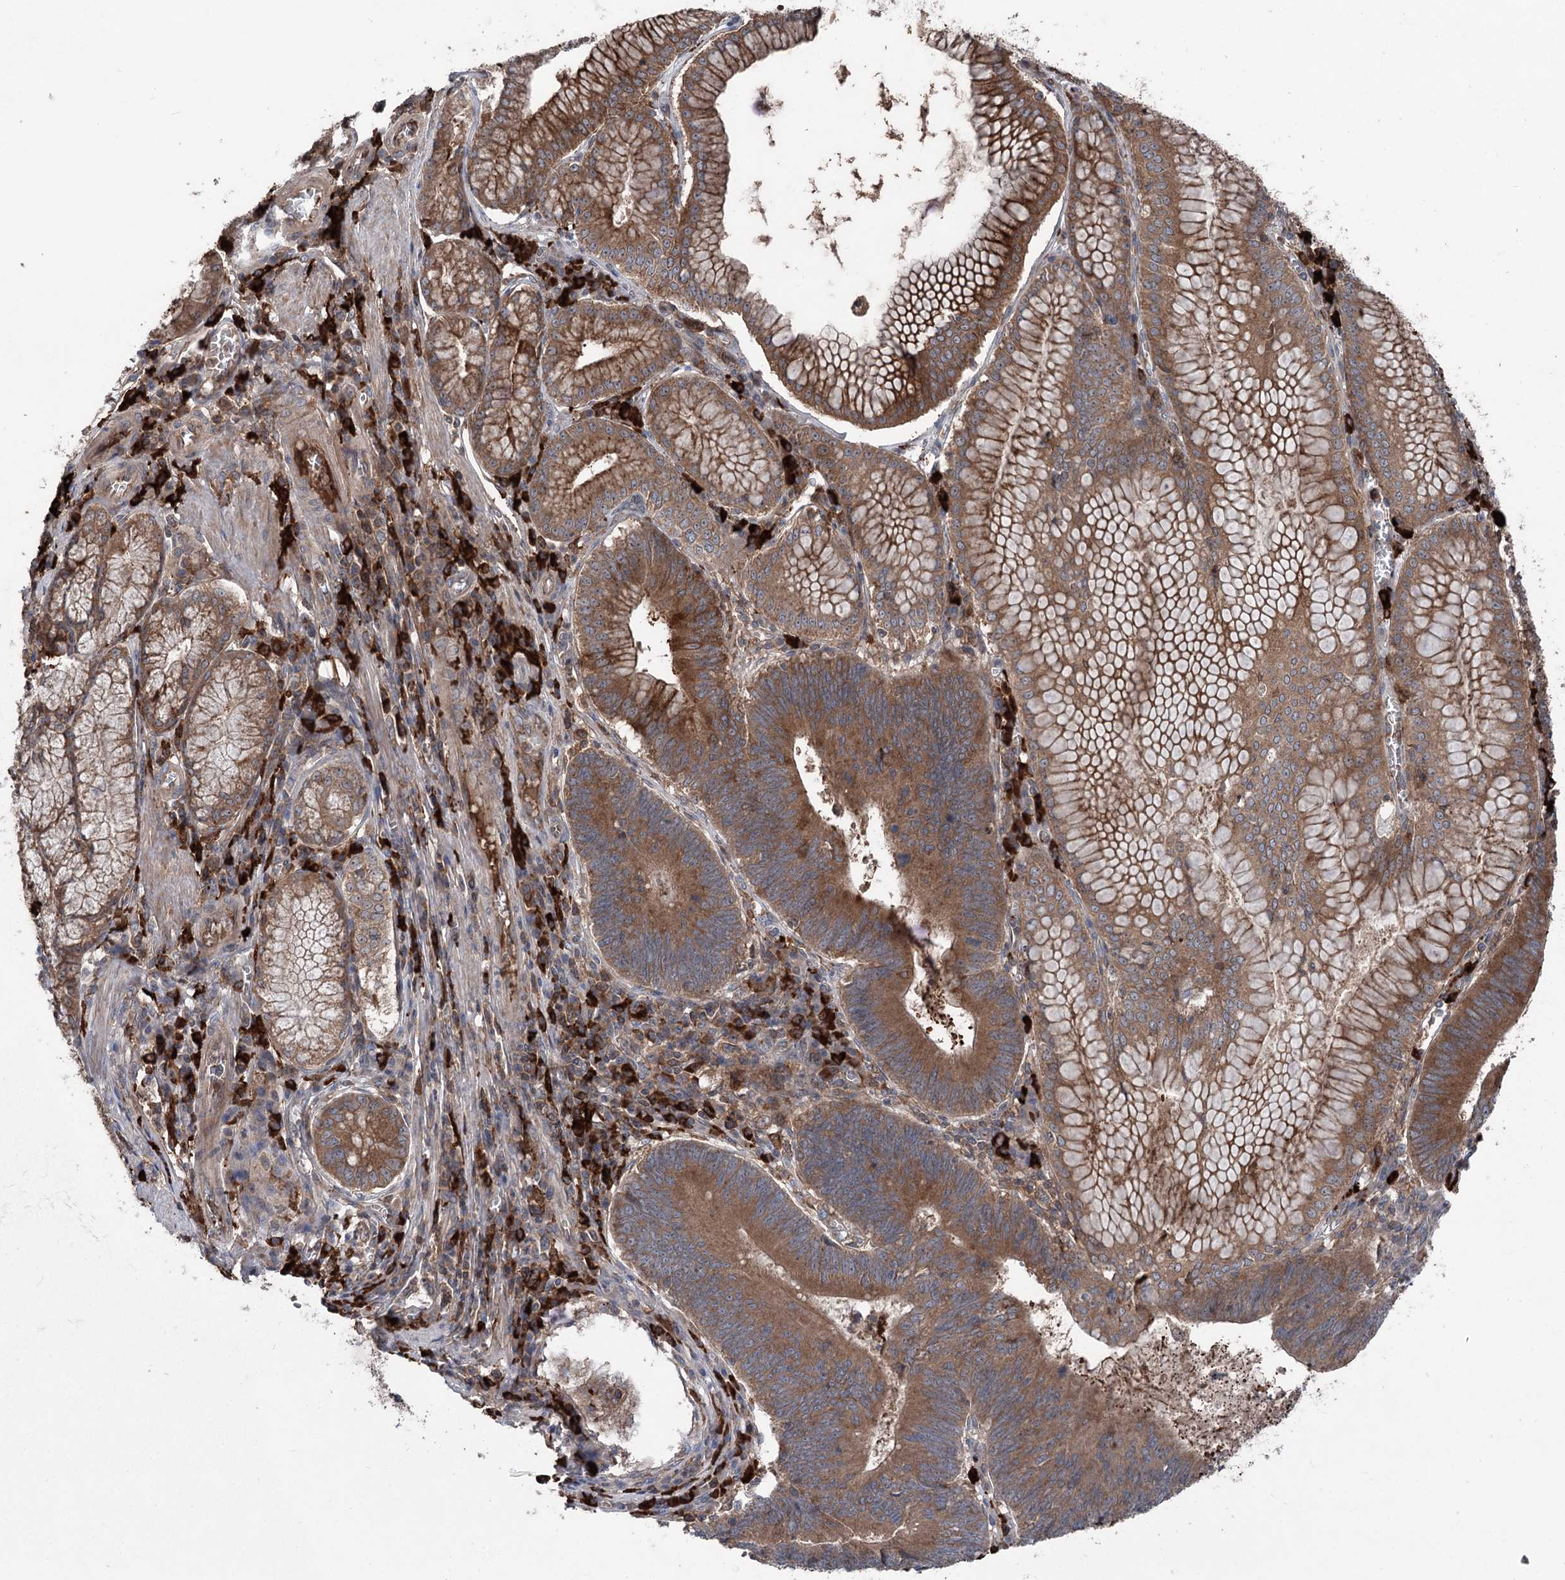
{"staining": {"intensity": "strong", "quantity": ">75%", "location": "cytoplasmic/membranous"}, "tissue": "stomach cancer", "cell_type": "Tumor cells", "image_type": "cancer", "snomed": [{"axis": "morphology", "description": "Adenocarcinoma, NOS"}, {"axis": "topography", "description": "Stomach"}], "caption": "Stomach adenocarcinoma stained for a protein (brown) reveals strong cytoplasmic/membranous positive staining in about >75% of tumor cells.", "gene": "PPP1R21", "patient": {"sex": "male", "age": 59}}